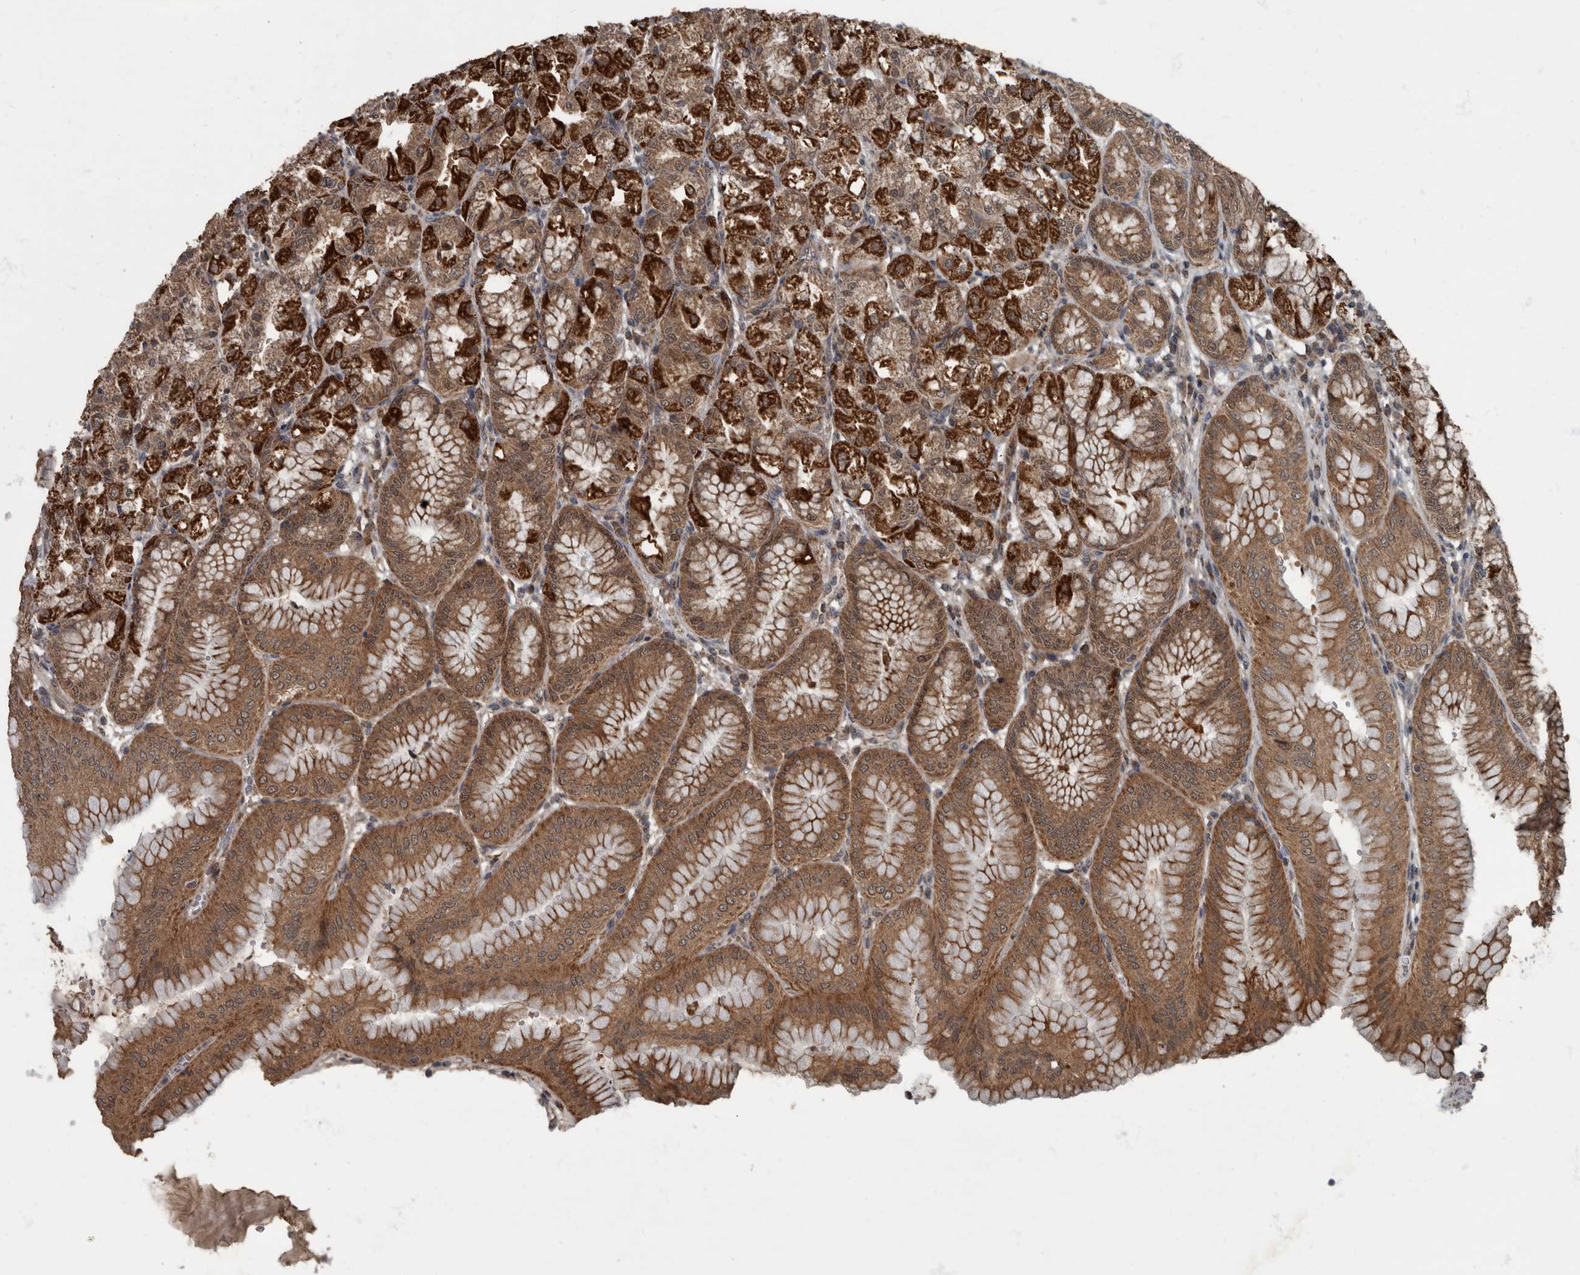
{"staining": {"intensity": "strong", "quantity": ">75%", "location": "cytoplasmic/membranous"}, "tissue": "stomach", "cell_type": "Glandular cells", "image_type": "normal", "snomed": [{"axis": "morphology", "description": "Normal tissue, NOS"}, {"axis": "topography", "description": "Stomach, lower"}], "caption": "Immunohistochemical staining of normal human stomach demonstrates high levels of strong cytoplasmic/membranous staining in approximately >75% of glandular cells. (IHC, brightfield microscopy, high magnification).", "gene": "RABGGTB", "patient": {"sex": "male", "age": 71}}